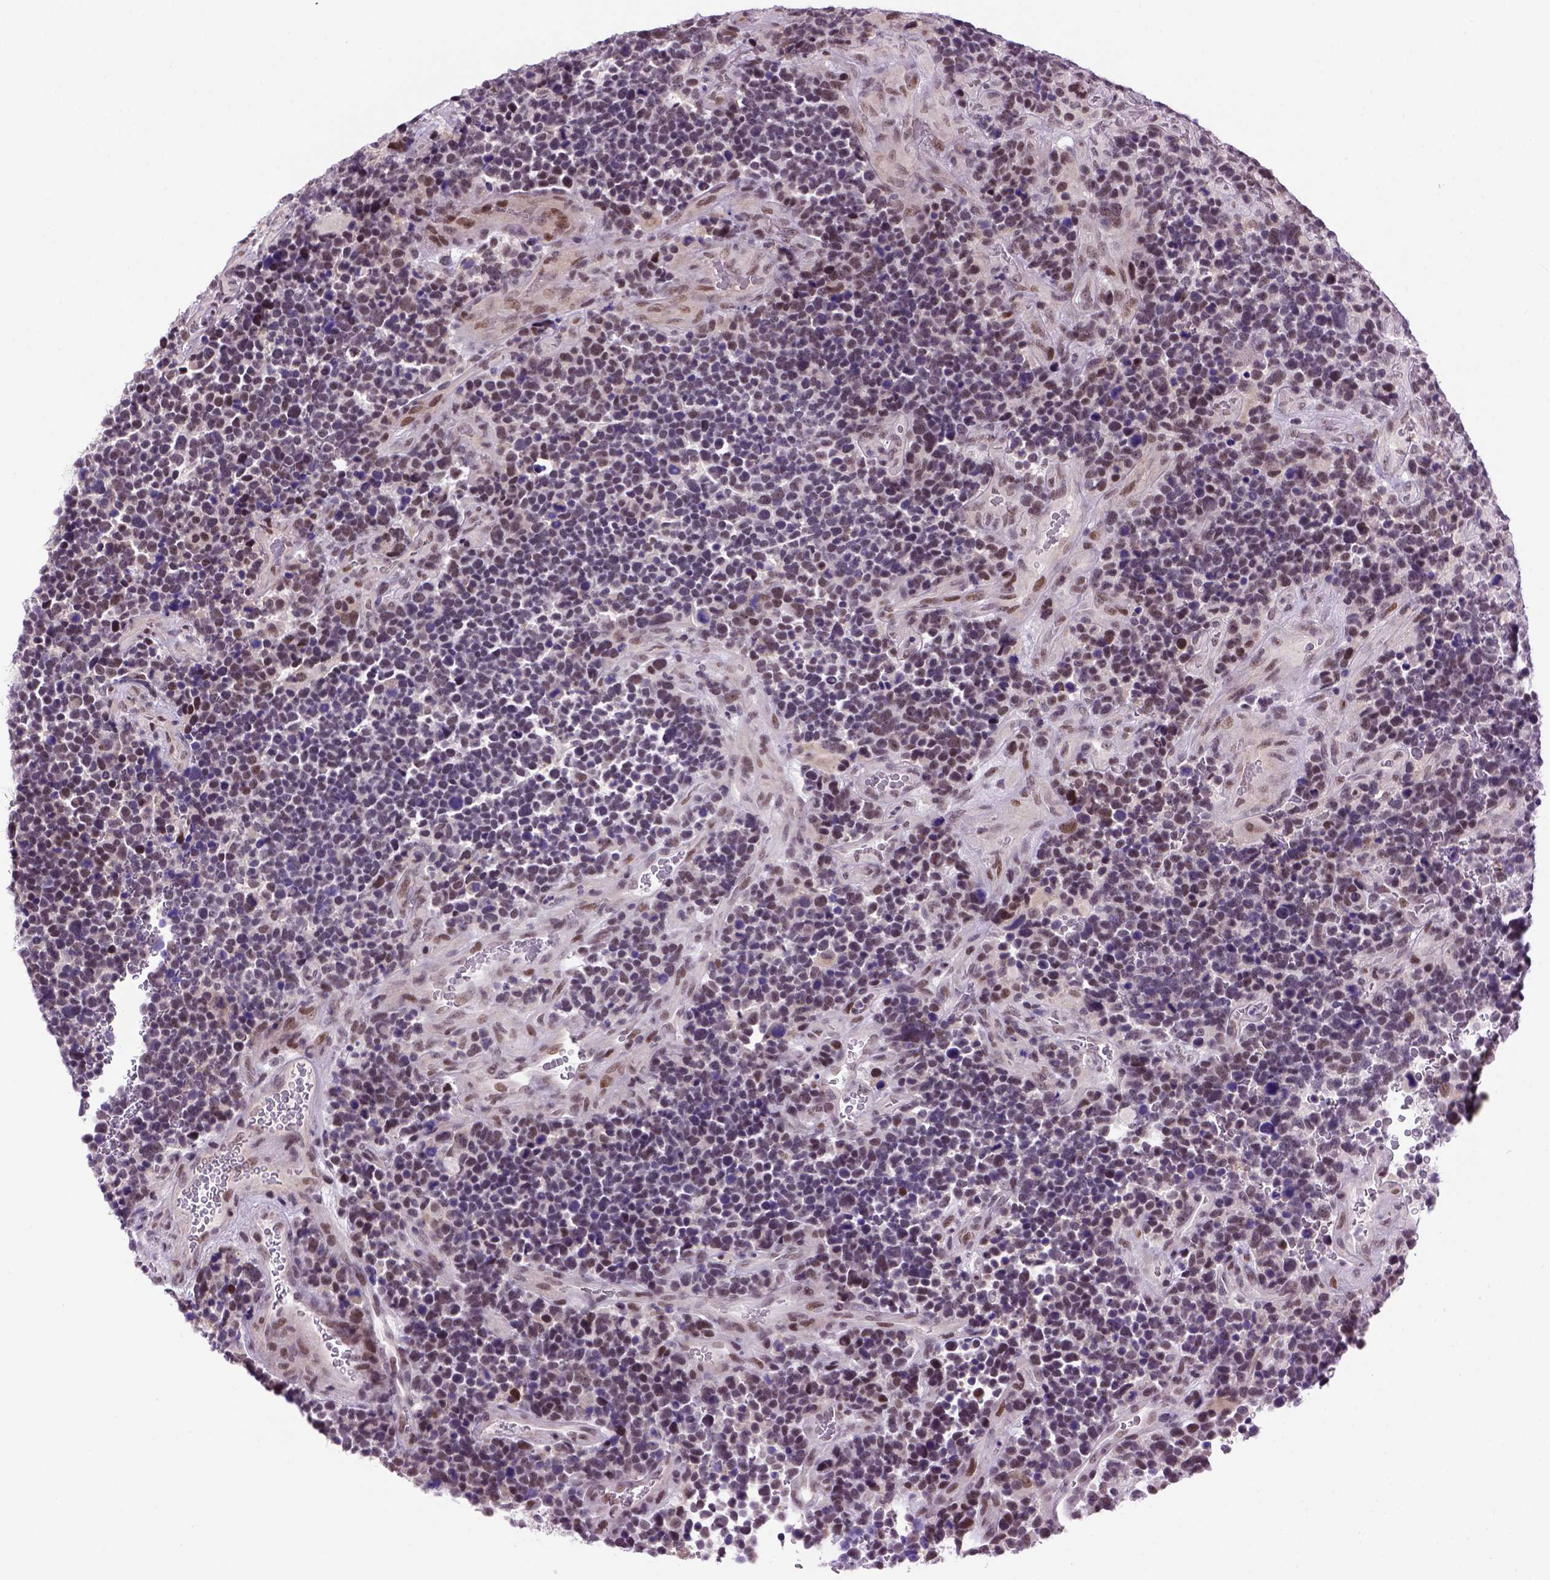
{"staining": {"intensity": "moderate", "quantity": "<25%", "location": "nuclear"}, "tissue": "glioma", "cell_type": "Tumor cells", "image_type": "cancer", "snomed": [{"axis": "morphology", "description": "Glioma, malignant, High grade"}, {"axis": "topography", "description": "Brain"}], "caption": "IHC (DAB) staining of human glioma demonstrates moderate nuclear protein staining in about <25% of tumor cells.", "gene": "TBPL1", "patient": {"sex": "male", "age": 33}}